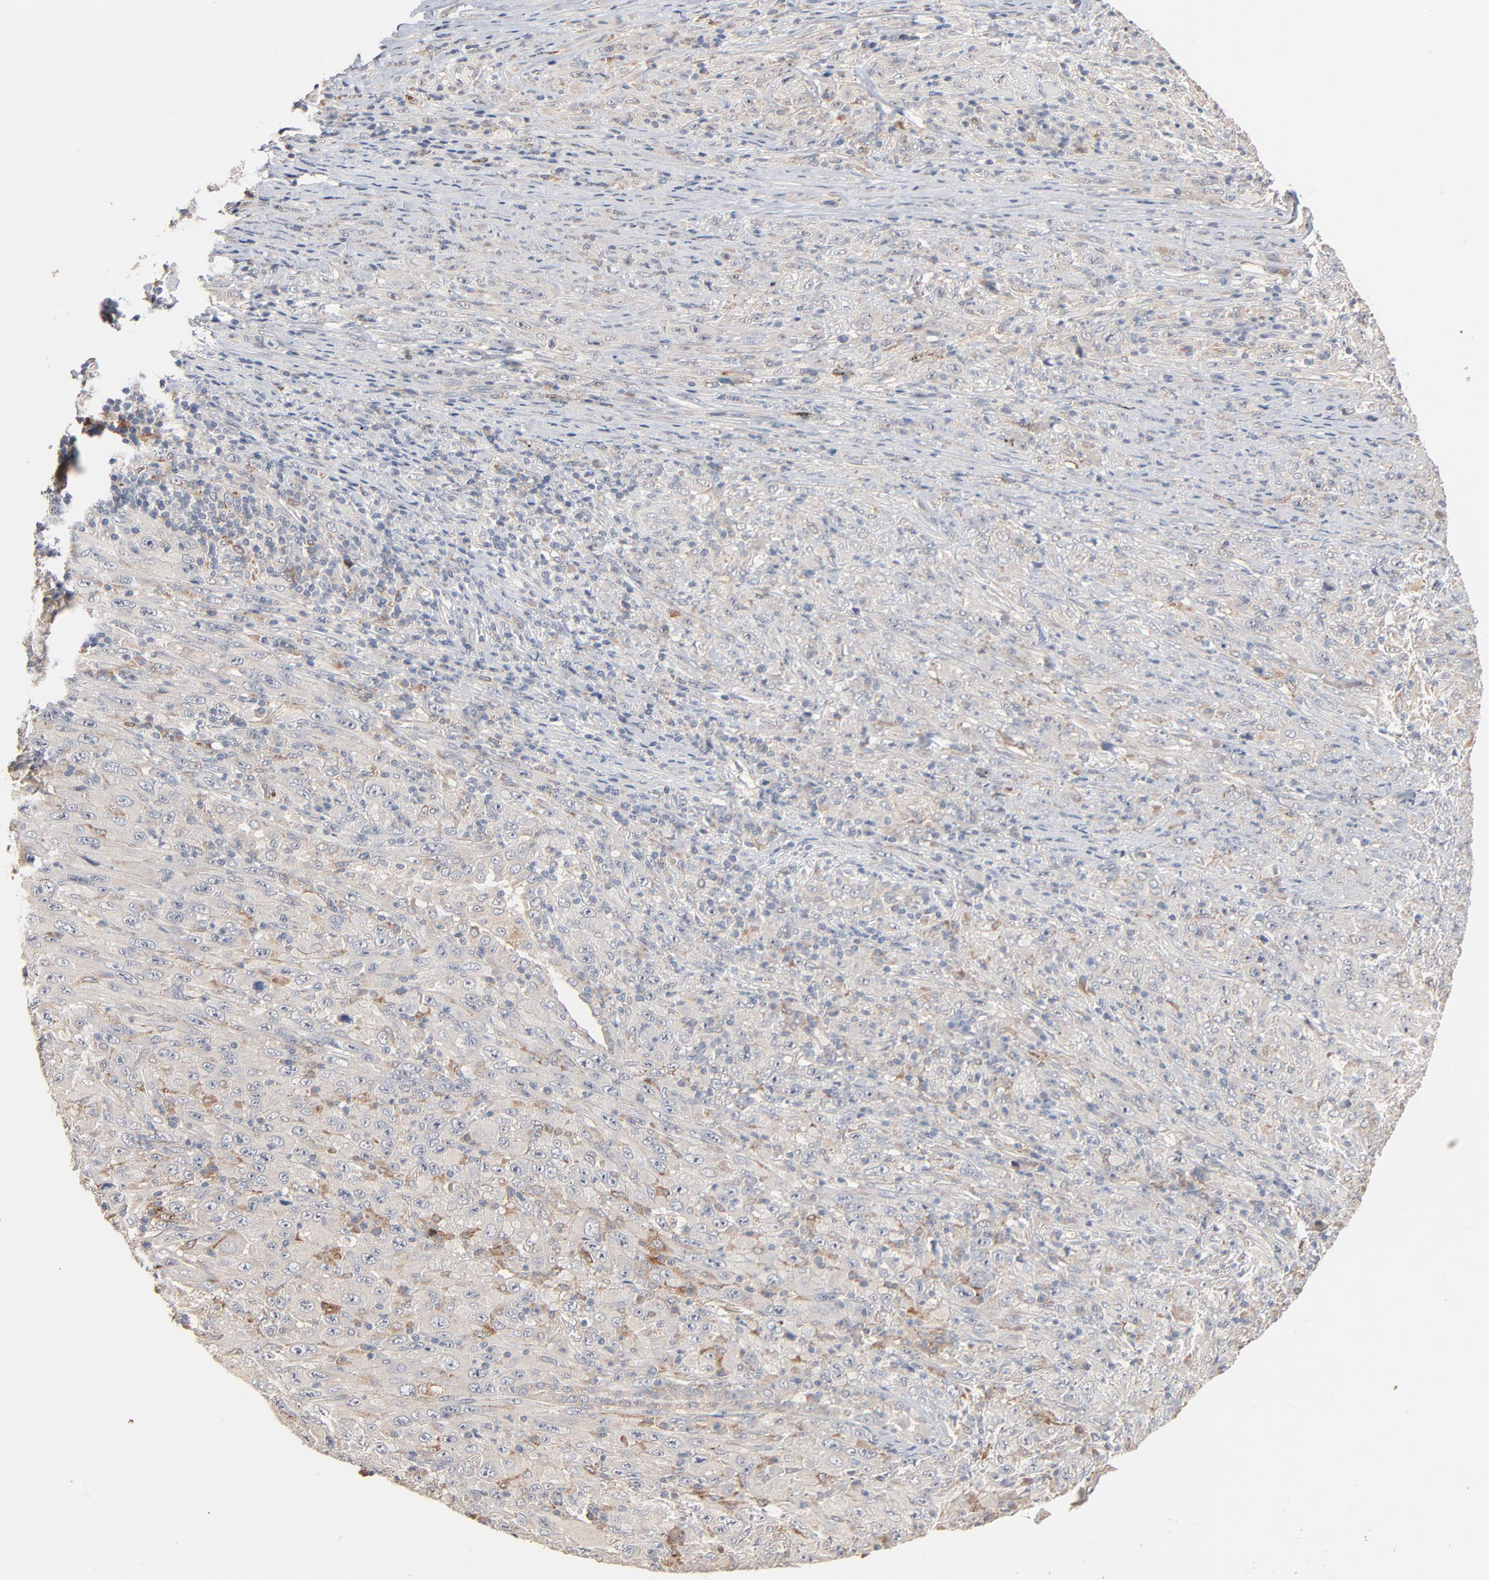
{"staining": {"intensity": "negative", "quantity": "none", "location": "none"}, "tissue": "melanoma", "cell_type": "Tumor cells", "image_type": "cancer", "snomed": [{"axis": "morphology", "description": "Malignant melanoma, Metastatic site"}, {"axis": "topography", "description": "Skin"}], "caption": "Immunohistochemistry photomicrograph of human malignant melanoma (metastatic site) stained for a protein (brown), which displays no expression in tumor cells.", "gene": "ZDHHC8", "patient": {"sex": "female", "age": 56}}